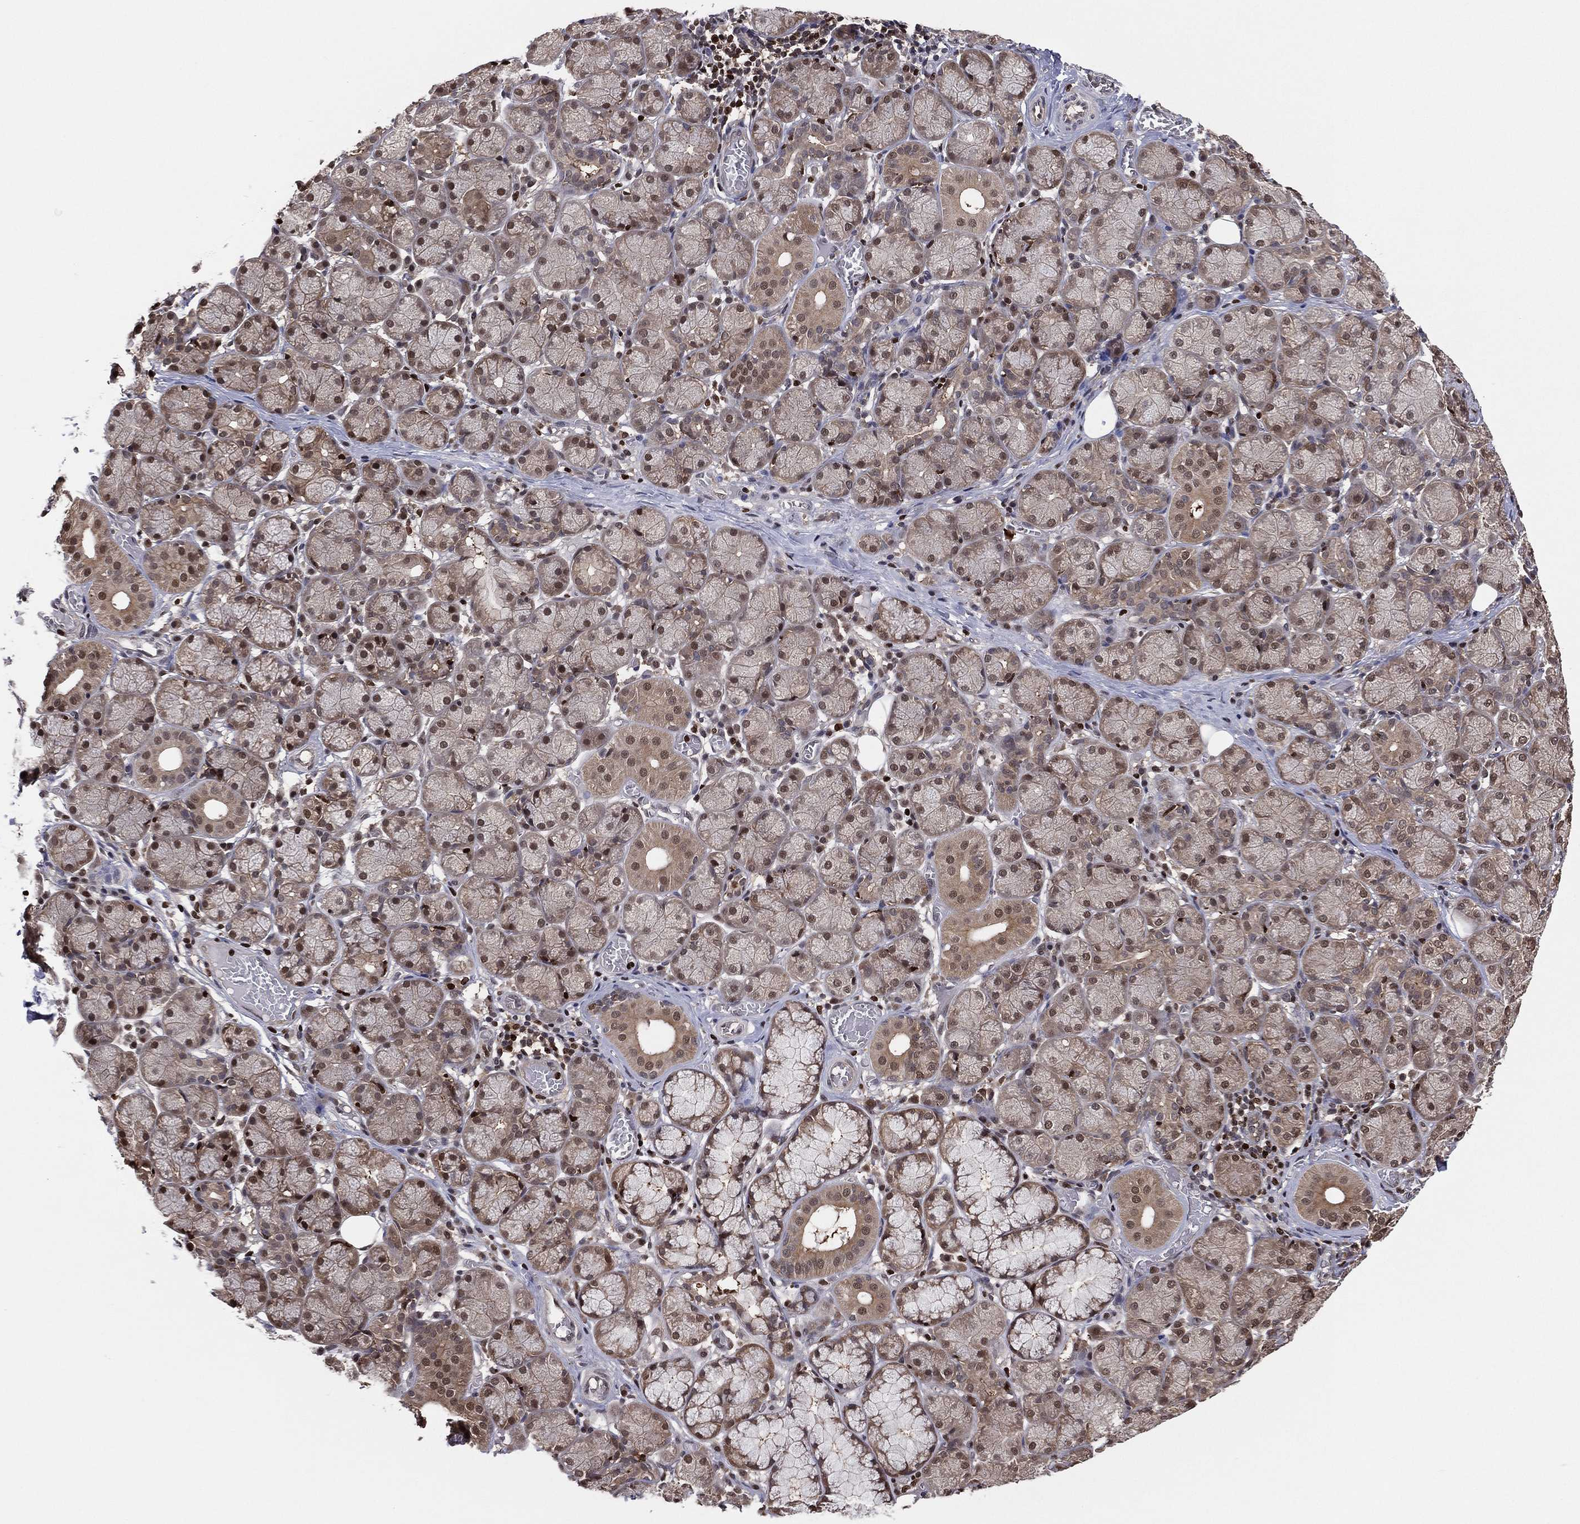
{"staining": {"intensity": "strong", "quantity": "25%-75%", "location": "cytoplasmic/membranous,nuclear"}, "tissue": "salivary gland", "cell_type": "Glandular cells", "image_type": "normal", "snomed": [{"axis": "morphology", "description": "Normal tissue, NOS"}, {"axis": "topography", "description": "Salivary gland"}, {"axis": "topography", "description": "Peripheral nerve tissue"}], "caption": "A high-resolution image shows immunohistochemistry staining of unremarkable salivary gland, which reveals strong cytoplasmic/membranous,nuclear positivity in approximately 25%-75% of glandular cells. (IHC, brightfield microscopy, high magnification).", "gene": "PSMA1", "patient": {"sex": "female", "age": 24}}